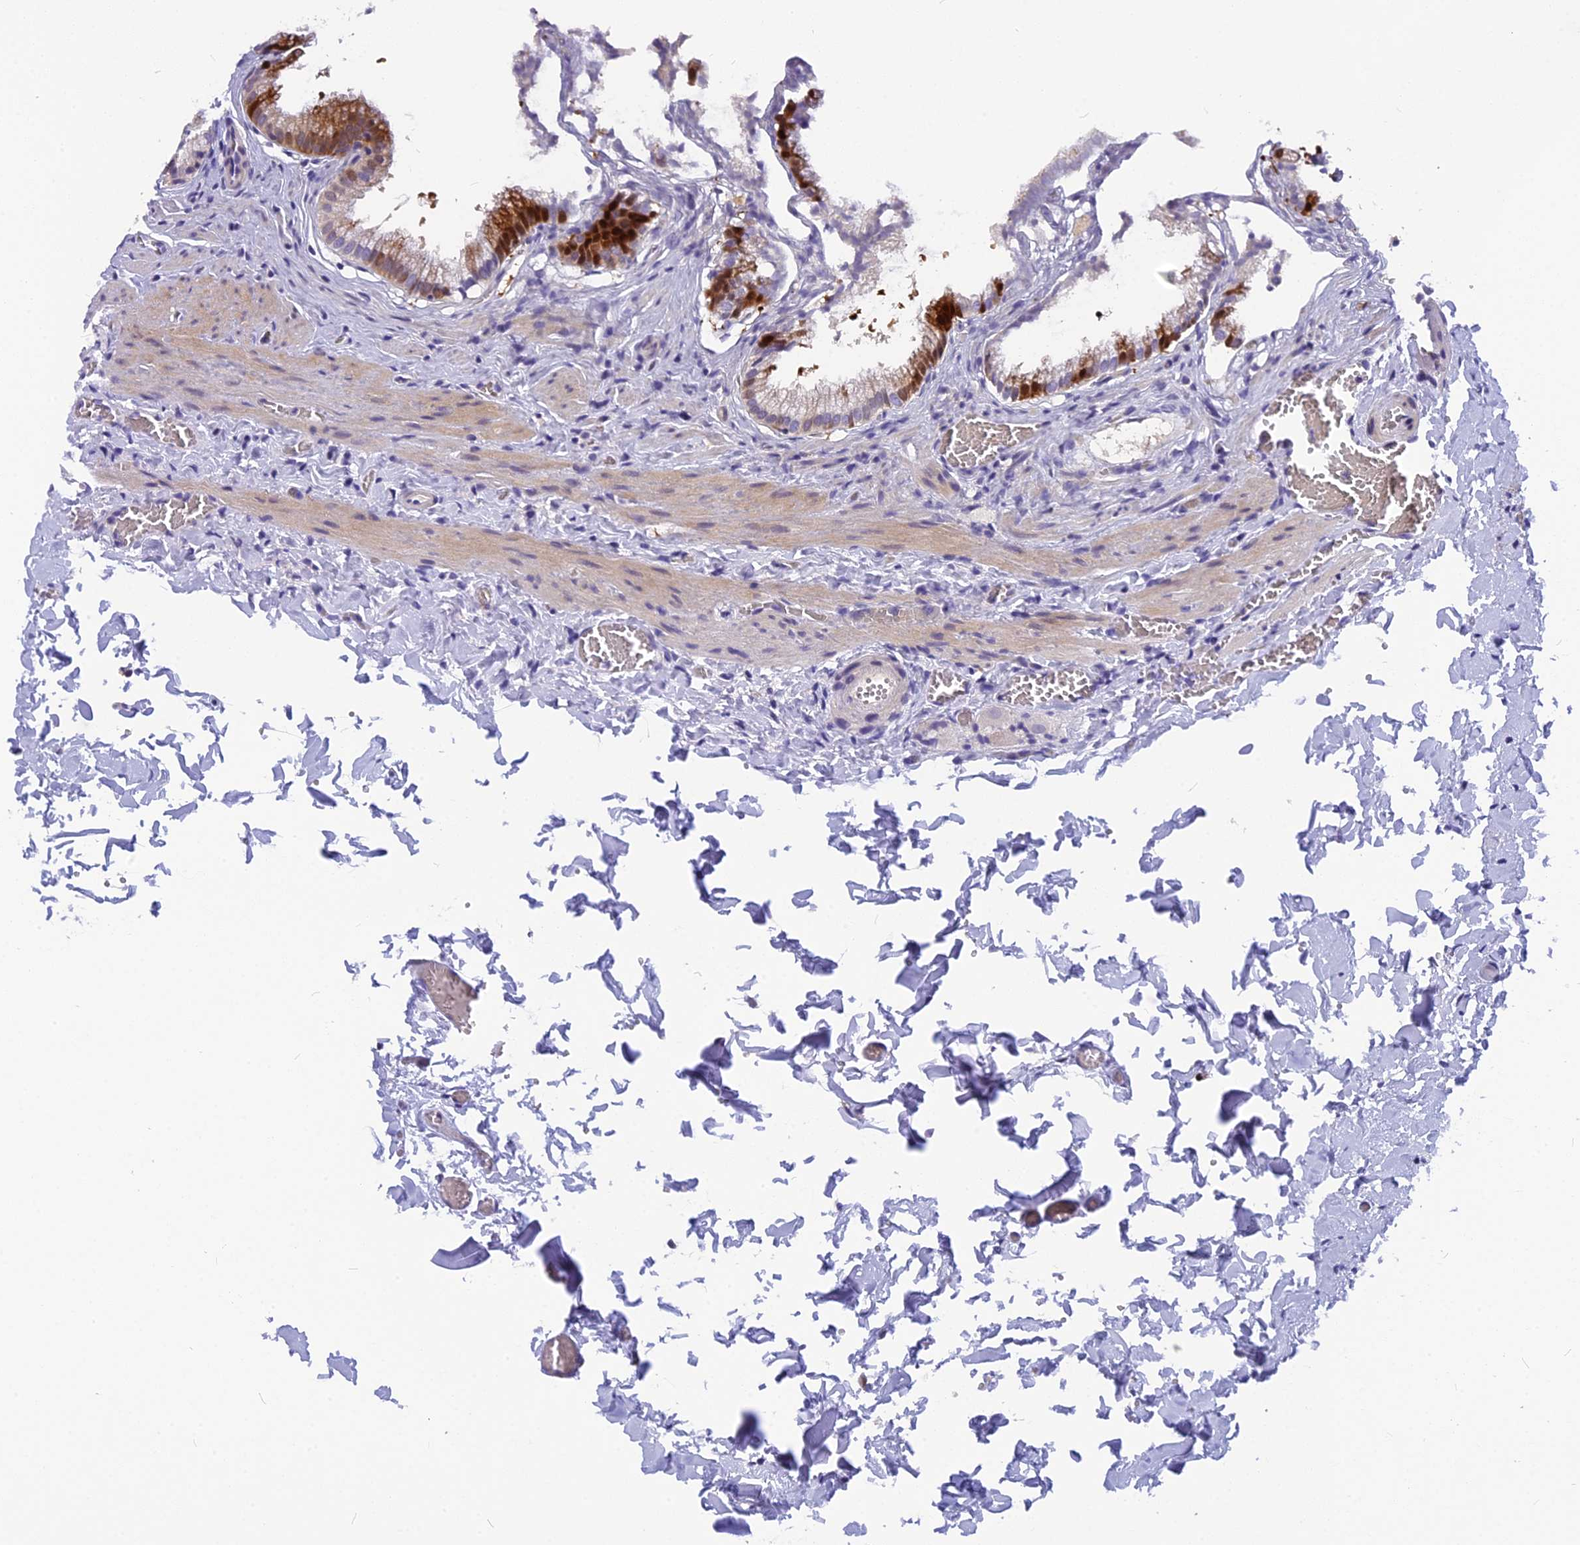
{"staining": {"intensity": "strong", "quantity": "25%-75%", "location": "cytoplasmic/membranous,nuclear"}, "tissue": "gallbladder", "cell_type": "Glandular cells", "image_type": "normal", "snomed": [{"axis": "morphology", "description": "Normal tissue, NOS"}, {"axis": "topography", "description": "Gallbladder"}], "caption": "The histopathology image reveals a brown stain indicating the presence of a protein in the cytoplasmic/membranous,nuclear of glandular cells in gallbladder. (DAB (3,3'-diaminobenzidine) = brown stain, brightfield microscopy at high magnification).", "gene": "NKPD1", "patient": {"sex": "male", "age": 38}}